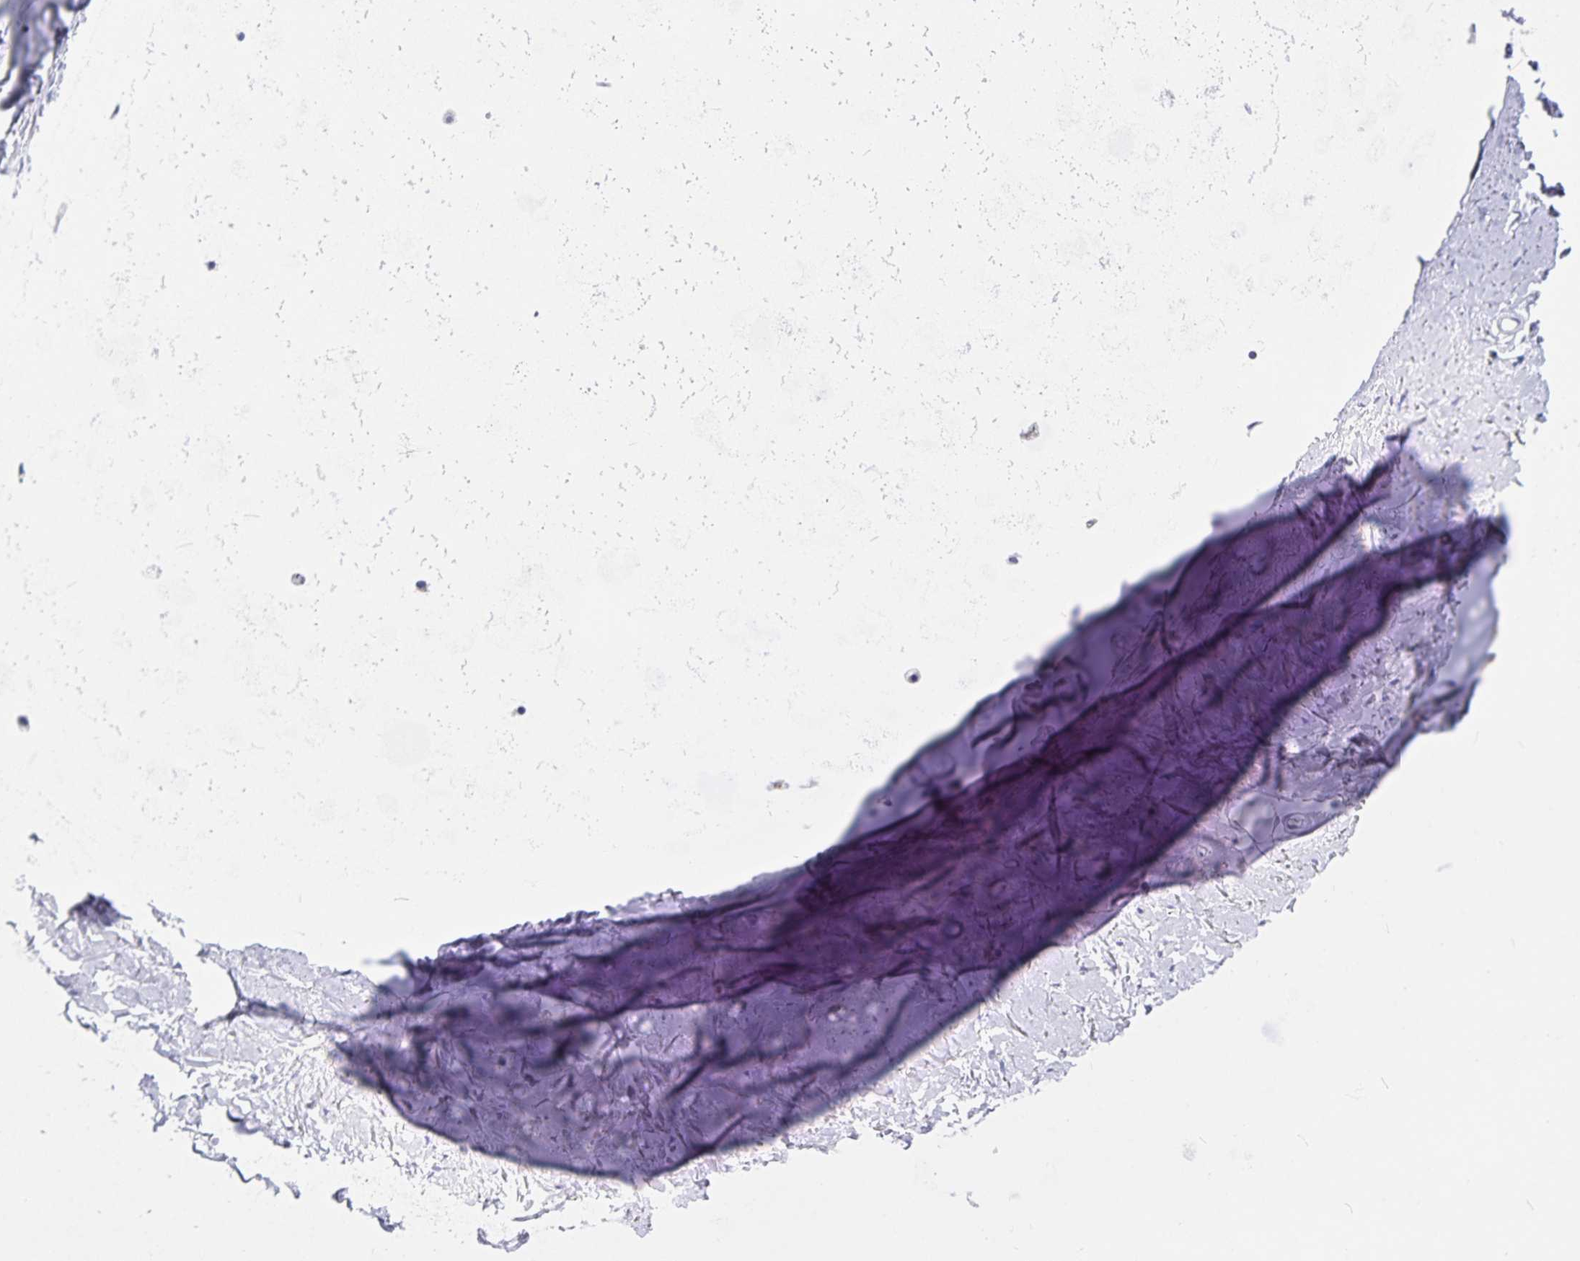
{"staining": {"intensity": "negative", "quantity": "none", "location": "none"}, "tissue": "adipose tissue", "cell_type": "Adipocytes", "image_type": "normal", "snomed": [{"axis": "morphology", "description": "Normal tissue, NOS"}, {"axis": "topography", "description": "Cartilage tissue"}, {"axis": "topography", "description": "Bronchus"}], "caption": "This is a histopathology image of immunohistochemistry (IHC) staining of normal adipose tissue, which shows no positivity in adipocytes.", "gene": "SNTN", "patient": {"sex": "female", "age": 79}}